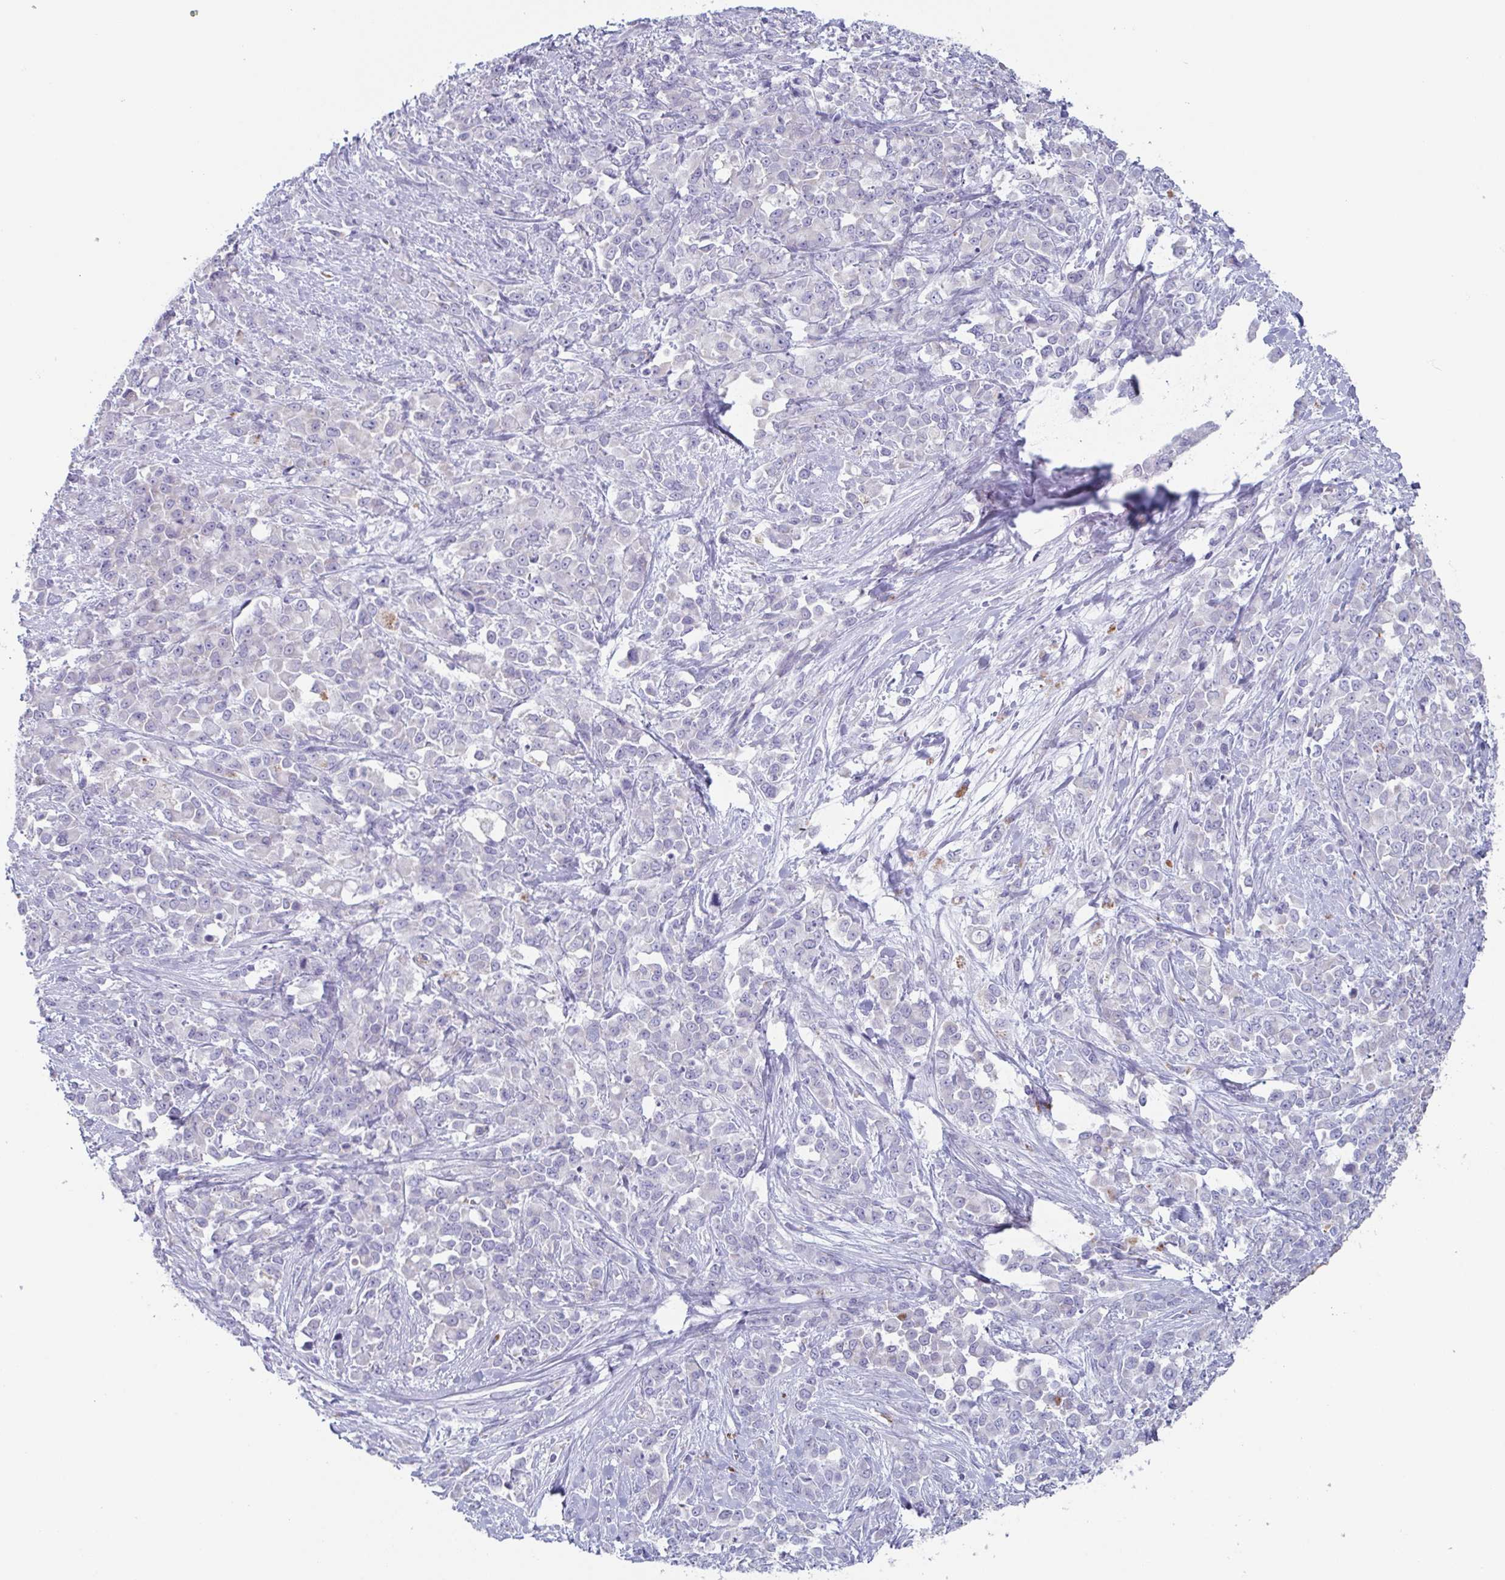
{"staining": {"intensity": "negative", "quantity": "none", "location": "none"}, "tissue": "stomach cancer", "cell_type": "Tumor cells", "image_type": "cancer", "snomed": [{"axis": "morphology", "description": "Adenocarcinoma, NOS"}, {"axis": "topography", "description": "Stomach"}], "caption": "The micrograph reveals no staining of tumor cells in stomach cancer (adenocarcinoma).", "gene": "LYRM2", "patient": {"sex": "female", "age": 76}}